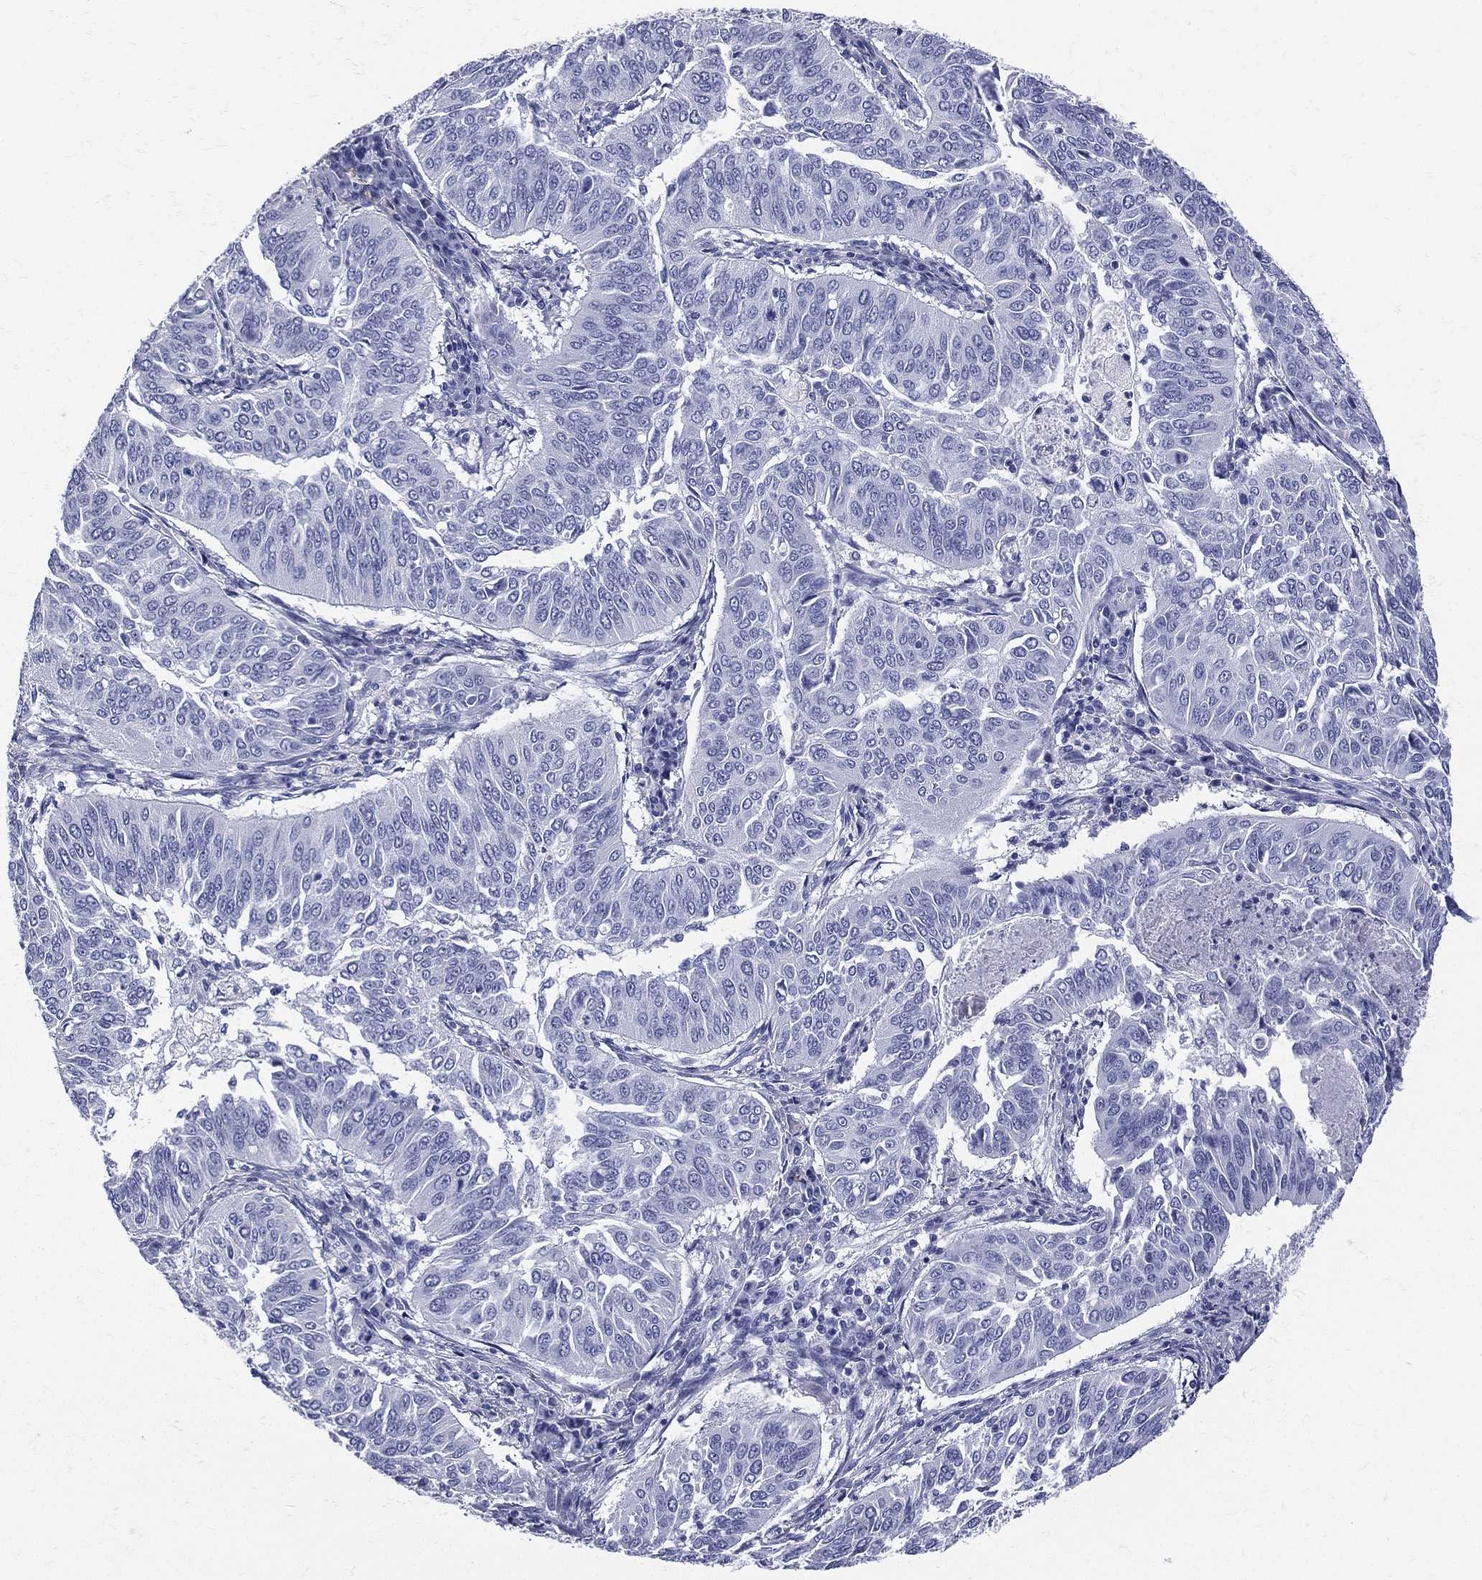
{"staining": {"intensity": "negative", "quantity": "none", "location": "none"}, "tissue": "cervical cancer", "cell_type": "Tumor cells", "image_type": "cancer", "snomed": [{"axis": "morphology", "description": "Normal tissue, NOS"}, {"axis": "morphology", "description": "Squamous cell carcinoma, NOS"}, {"axis": "topography", "description": "Cervix"}], "caption": "DAB (3,3'-diaminobenzidine) immunohistochemical staining of human cervical cancer shows no significant staining in tumor cells.", "gene": "ETNPPL", "patient": {"sex": "female", "age": 39}}